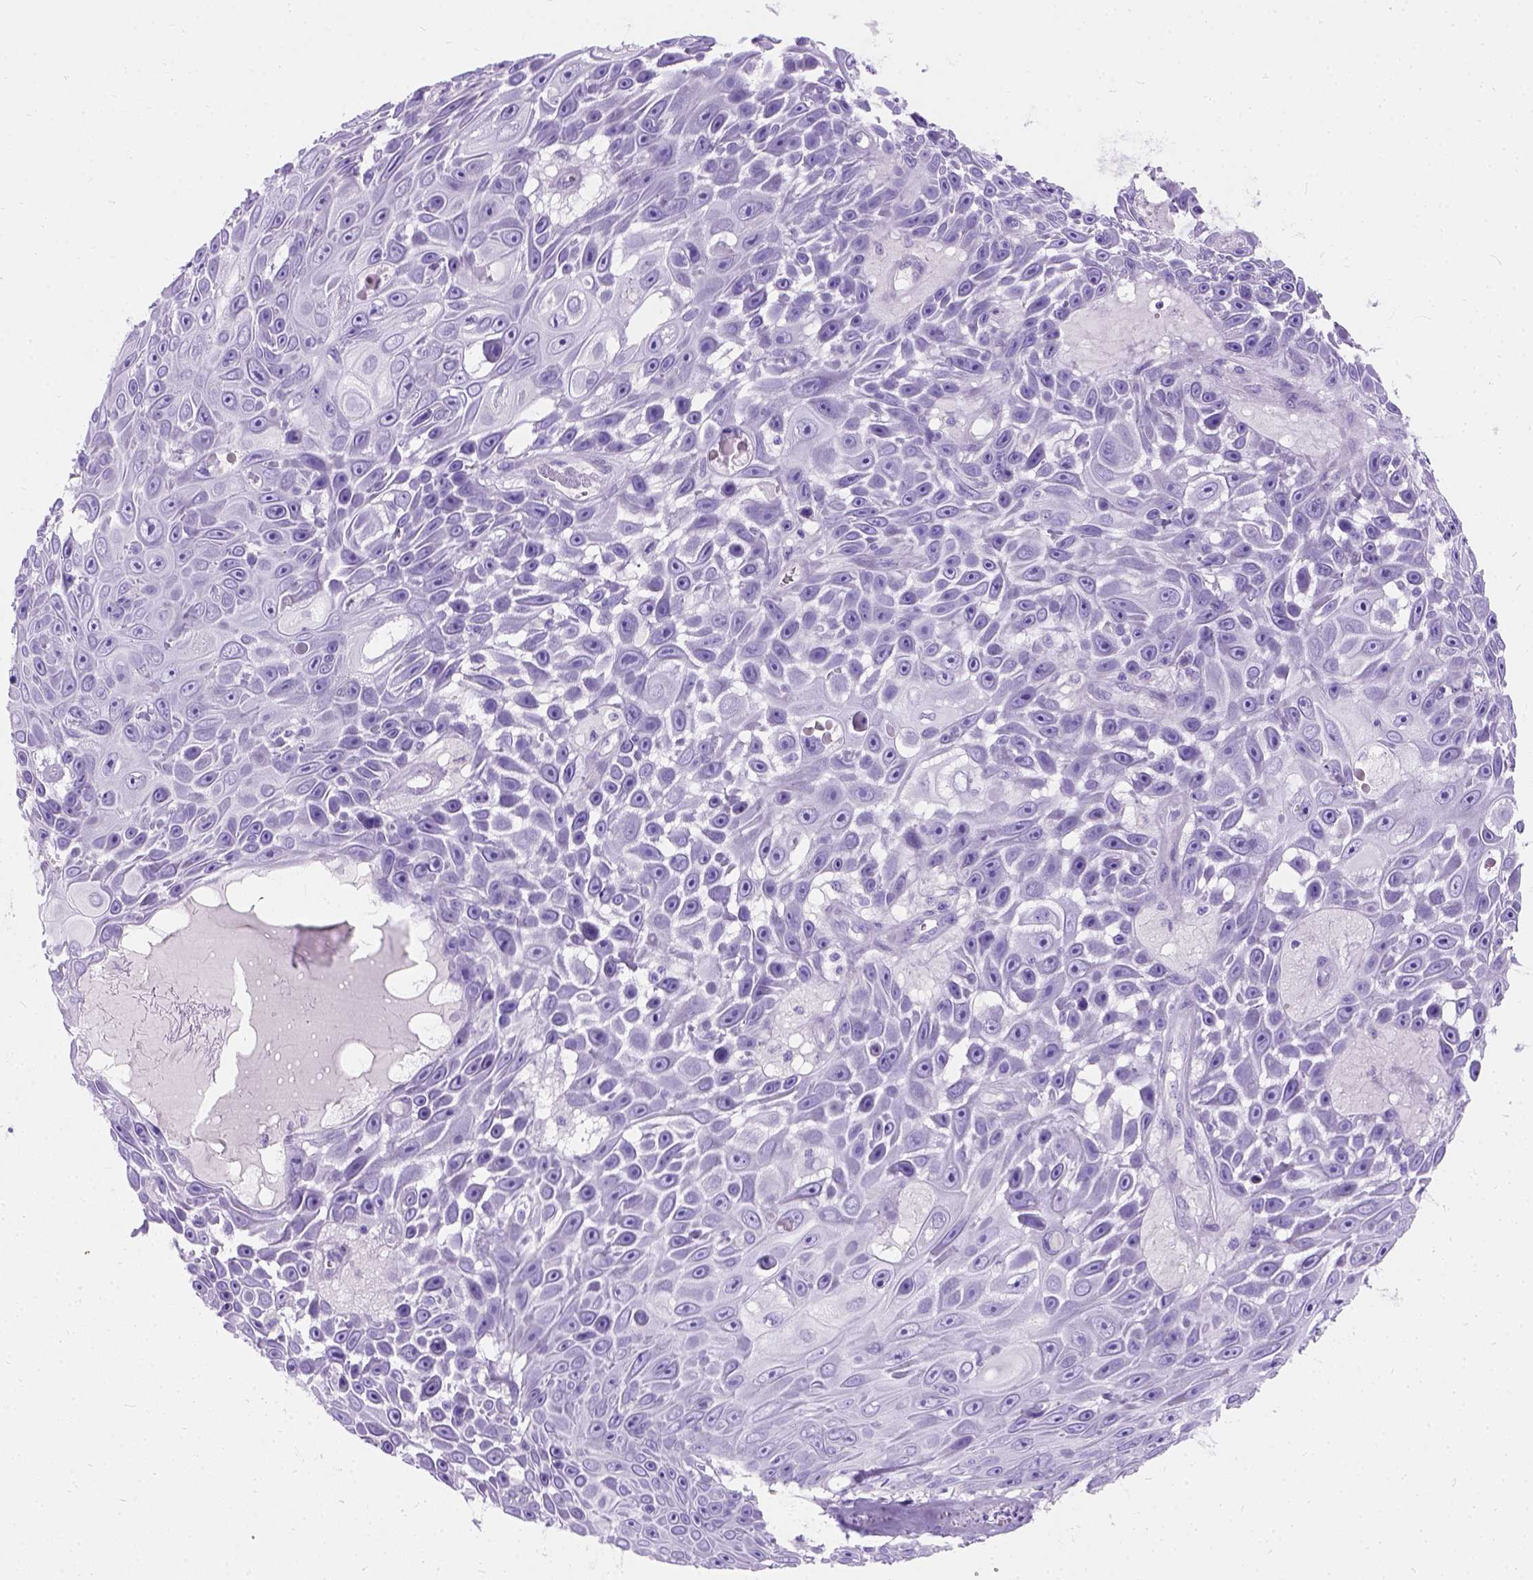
{"staining": {"intensity": "negative", "quantity": "none", "location": "none"}, "tissue": "skin cancer", "cell_type": "Tumor cells", "image_type": "cancer", "snomed": [{"axis": "morphology", "description": "Squamous cell carcinoma, NOS"}, {"axis": "topography", "description": "Skin"}], "caption": "Tumor cells are negative for protein expression in human squamous cell carcinoma (skin).", "gene": "C7orf57", "patient": {"sex": "male", "age": 82}}